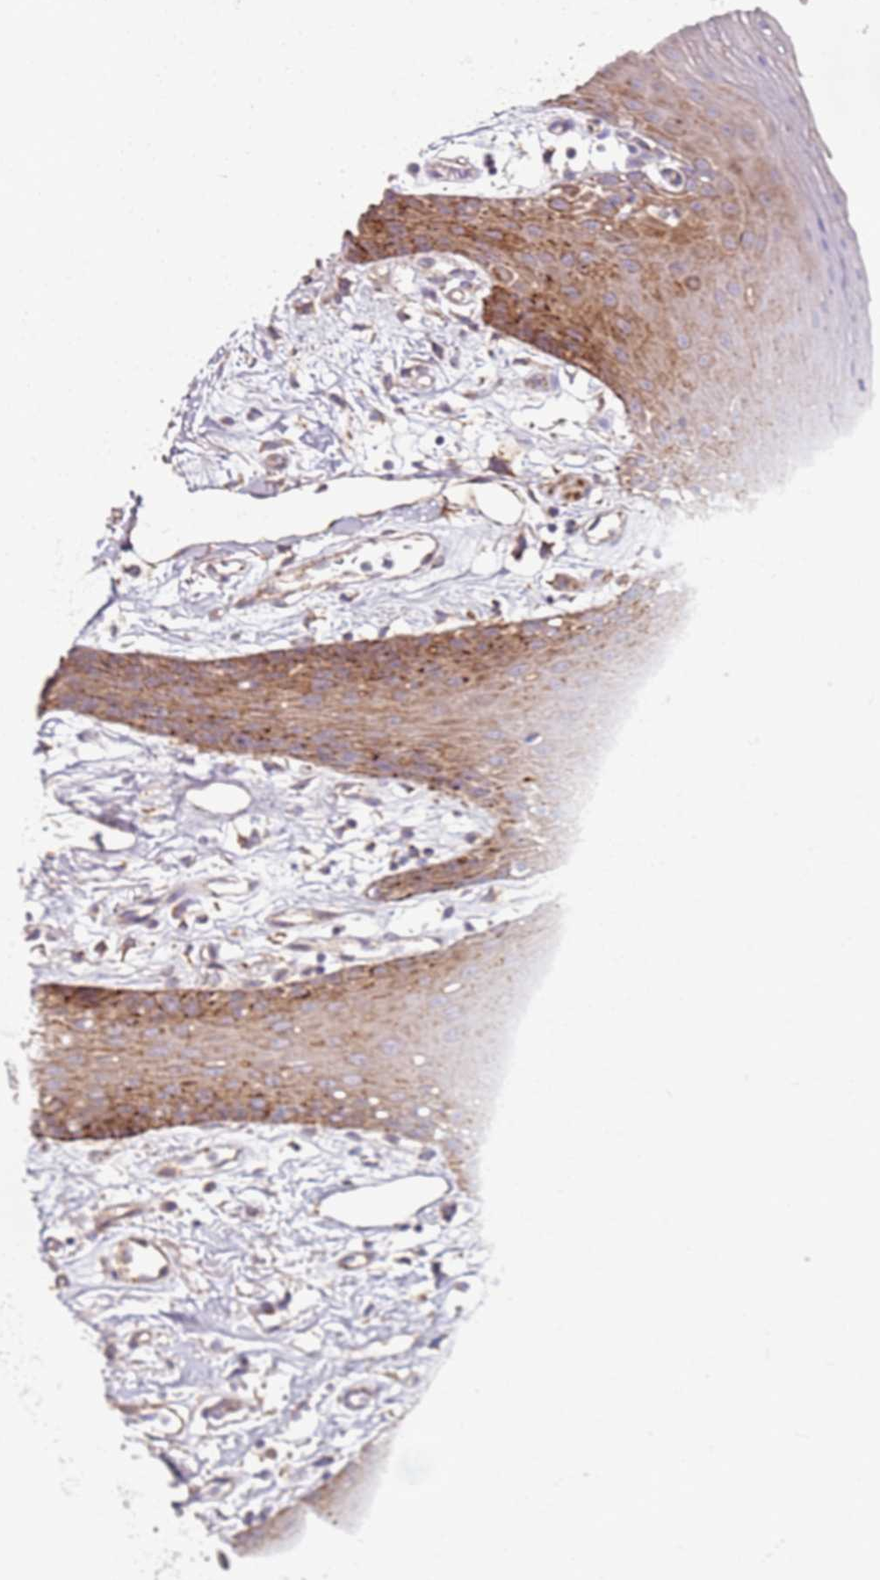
{"staining": {"intensity": "moderate", "quantity": ">75%", "location": "cytoplasmic/membranous"}, "tissue": "oral mucosa", "cell_type": "Squamous epithelial cells", "image_type": "normal", "snomed": [{"axis": "morphology", "description": "Normal tissue, NOS"}, {"axis": "topography", "description": "Oral tissue"}, {"axis": "topography", "description": "Tounge, NOS"}], "caption": "Protein staining displays moderate cytoplasmic/membranous expression in approximately >75% of squamous epithelial cells in benign oral mucosa. (Brightfield microscopy of DAB IHC at high magnification).", "gene": "PROKR2", "patient": {"sex": "female", "age": 59}}